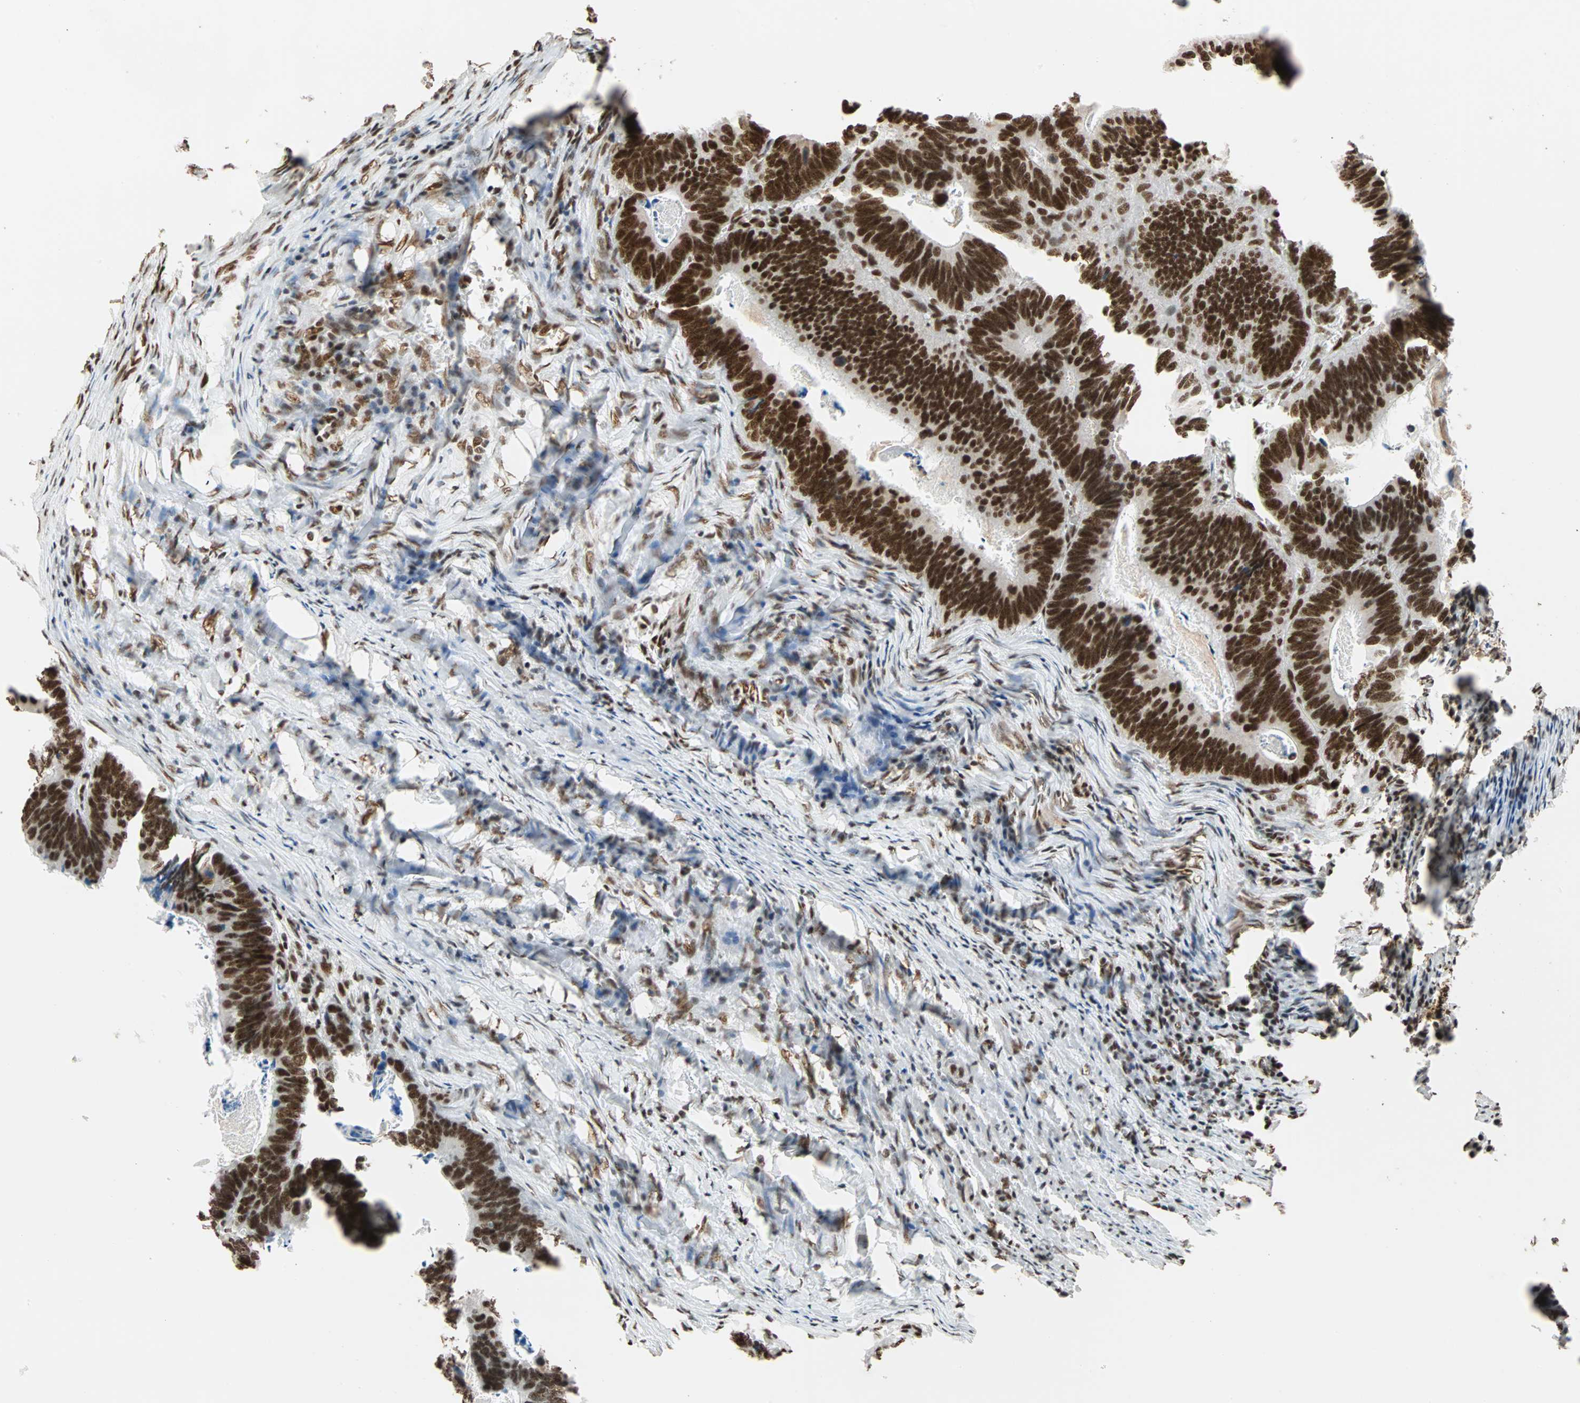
{"staining": {"intensity": "strong", "quantity": ">75%", "location": "nuclear"}, "tissue": "colorectal cancer", "cell_type": "Tumor cells", "image_type": "cancer", "snomed": [{"axis": "morphology", "description": "Adenocarcinoma, NOS"}, {"axis": "topography", "description": "Colon"}], "caption": "A high-resolution micrograph shows IHC staining of colorectal adenocarcinoma, which demonstrates strong nuclear positivity in approximately >75% of tumor cells. (Stains: DAB (3,3'-diaminobenzidine) in brown, nuclei in blue, Microscopy: brightfield microscopy at high magnification).", "gene": "ILF2", "patient": {"sex": "male", "age": 72}}